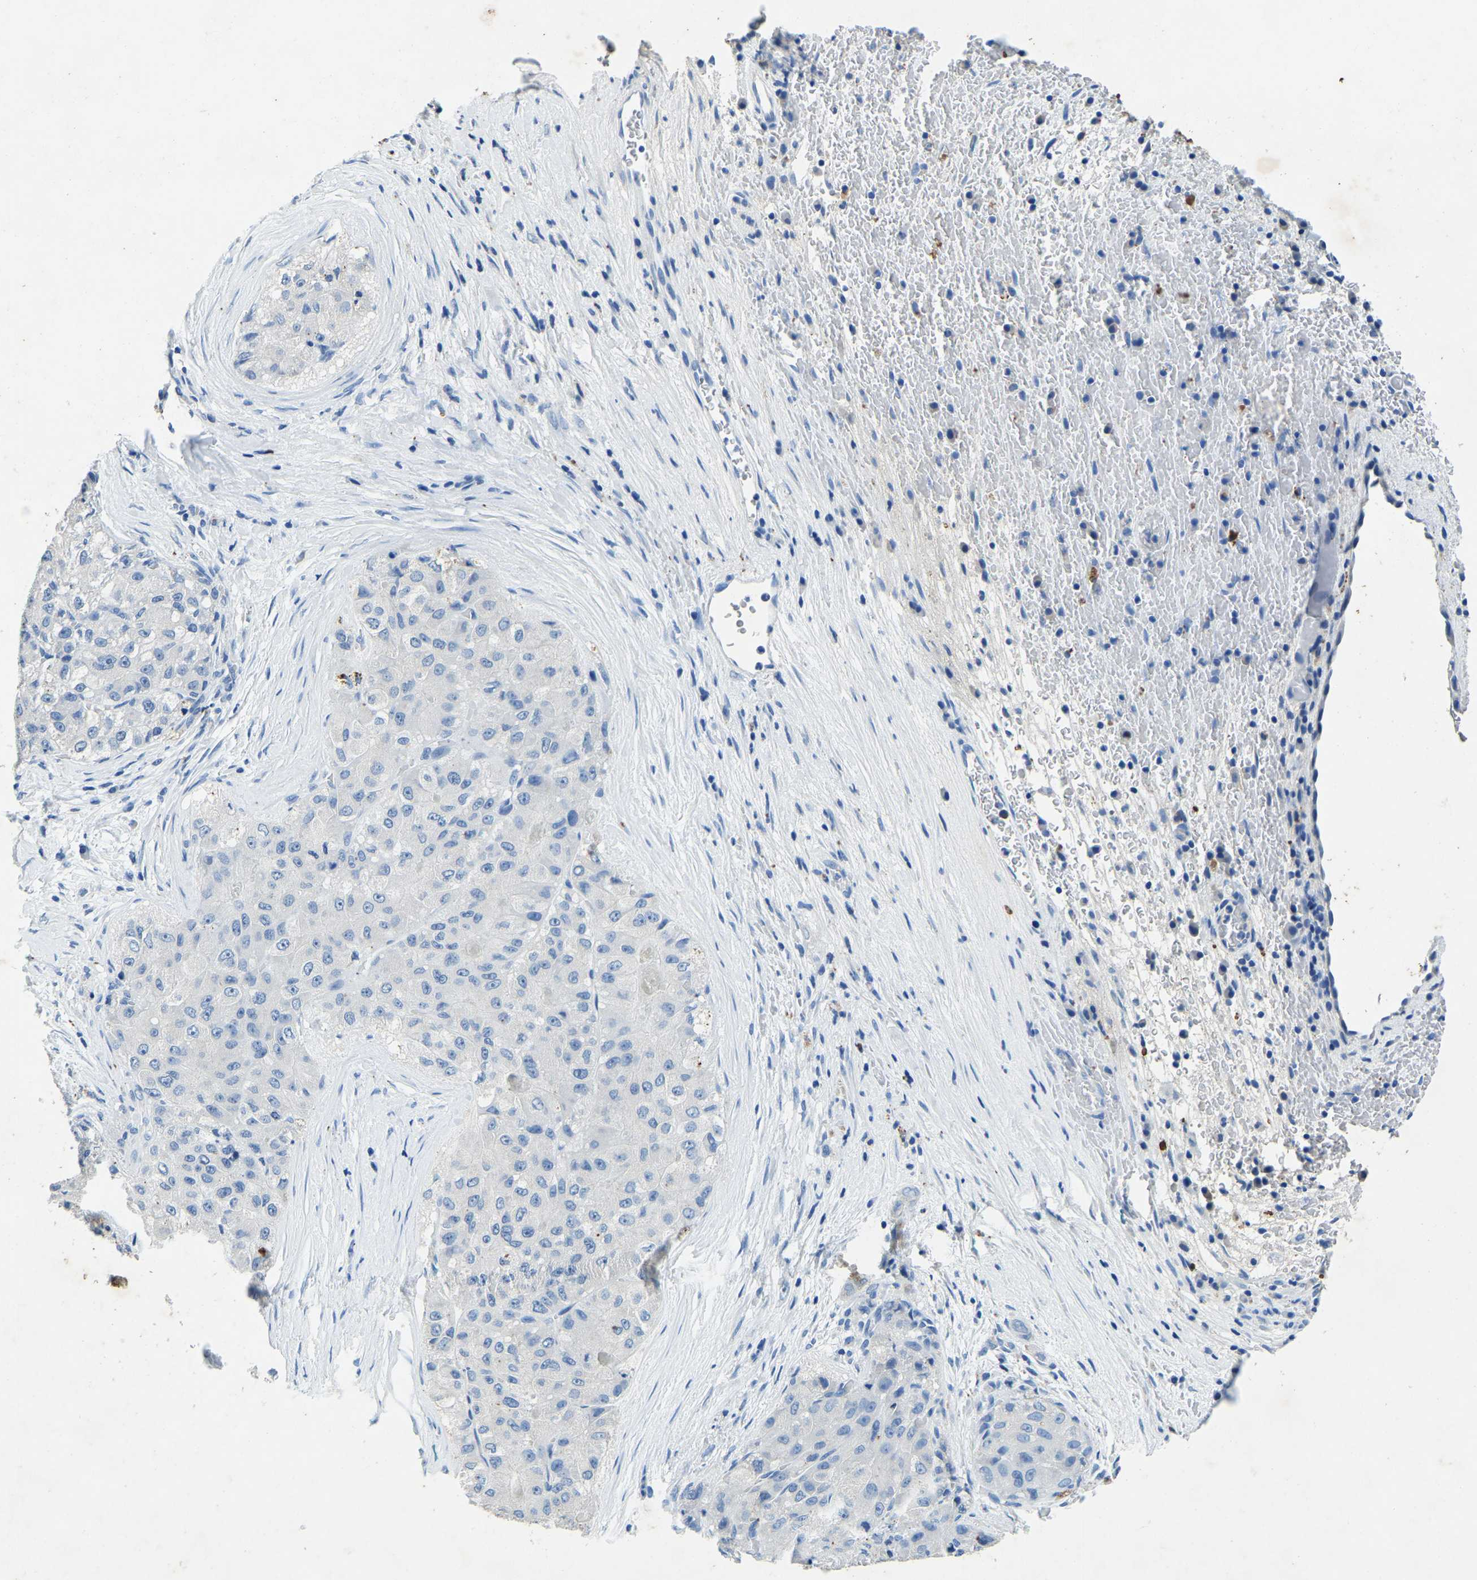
{"staining": {"intensity": "negative", "quantity": "none", "location": "none"}, "tissue": "liver cancer", "cell_type": "Tumor cells", "image_type": "cancer", "snomed": [{"axis": "morphology", "description": "Carcinoma, Hepatocellular, NOS"}, {"axis": "topography", "description": "Liver"}], "caption": "A high-resolution photomicrograph shows IHC staining of liver cancer (hepatocellular carcinoma), which shows no significant staining in tumor cells.", "gene": "UBN2", "patient": {"sex": "male", "age": 80}}